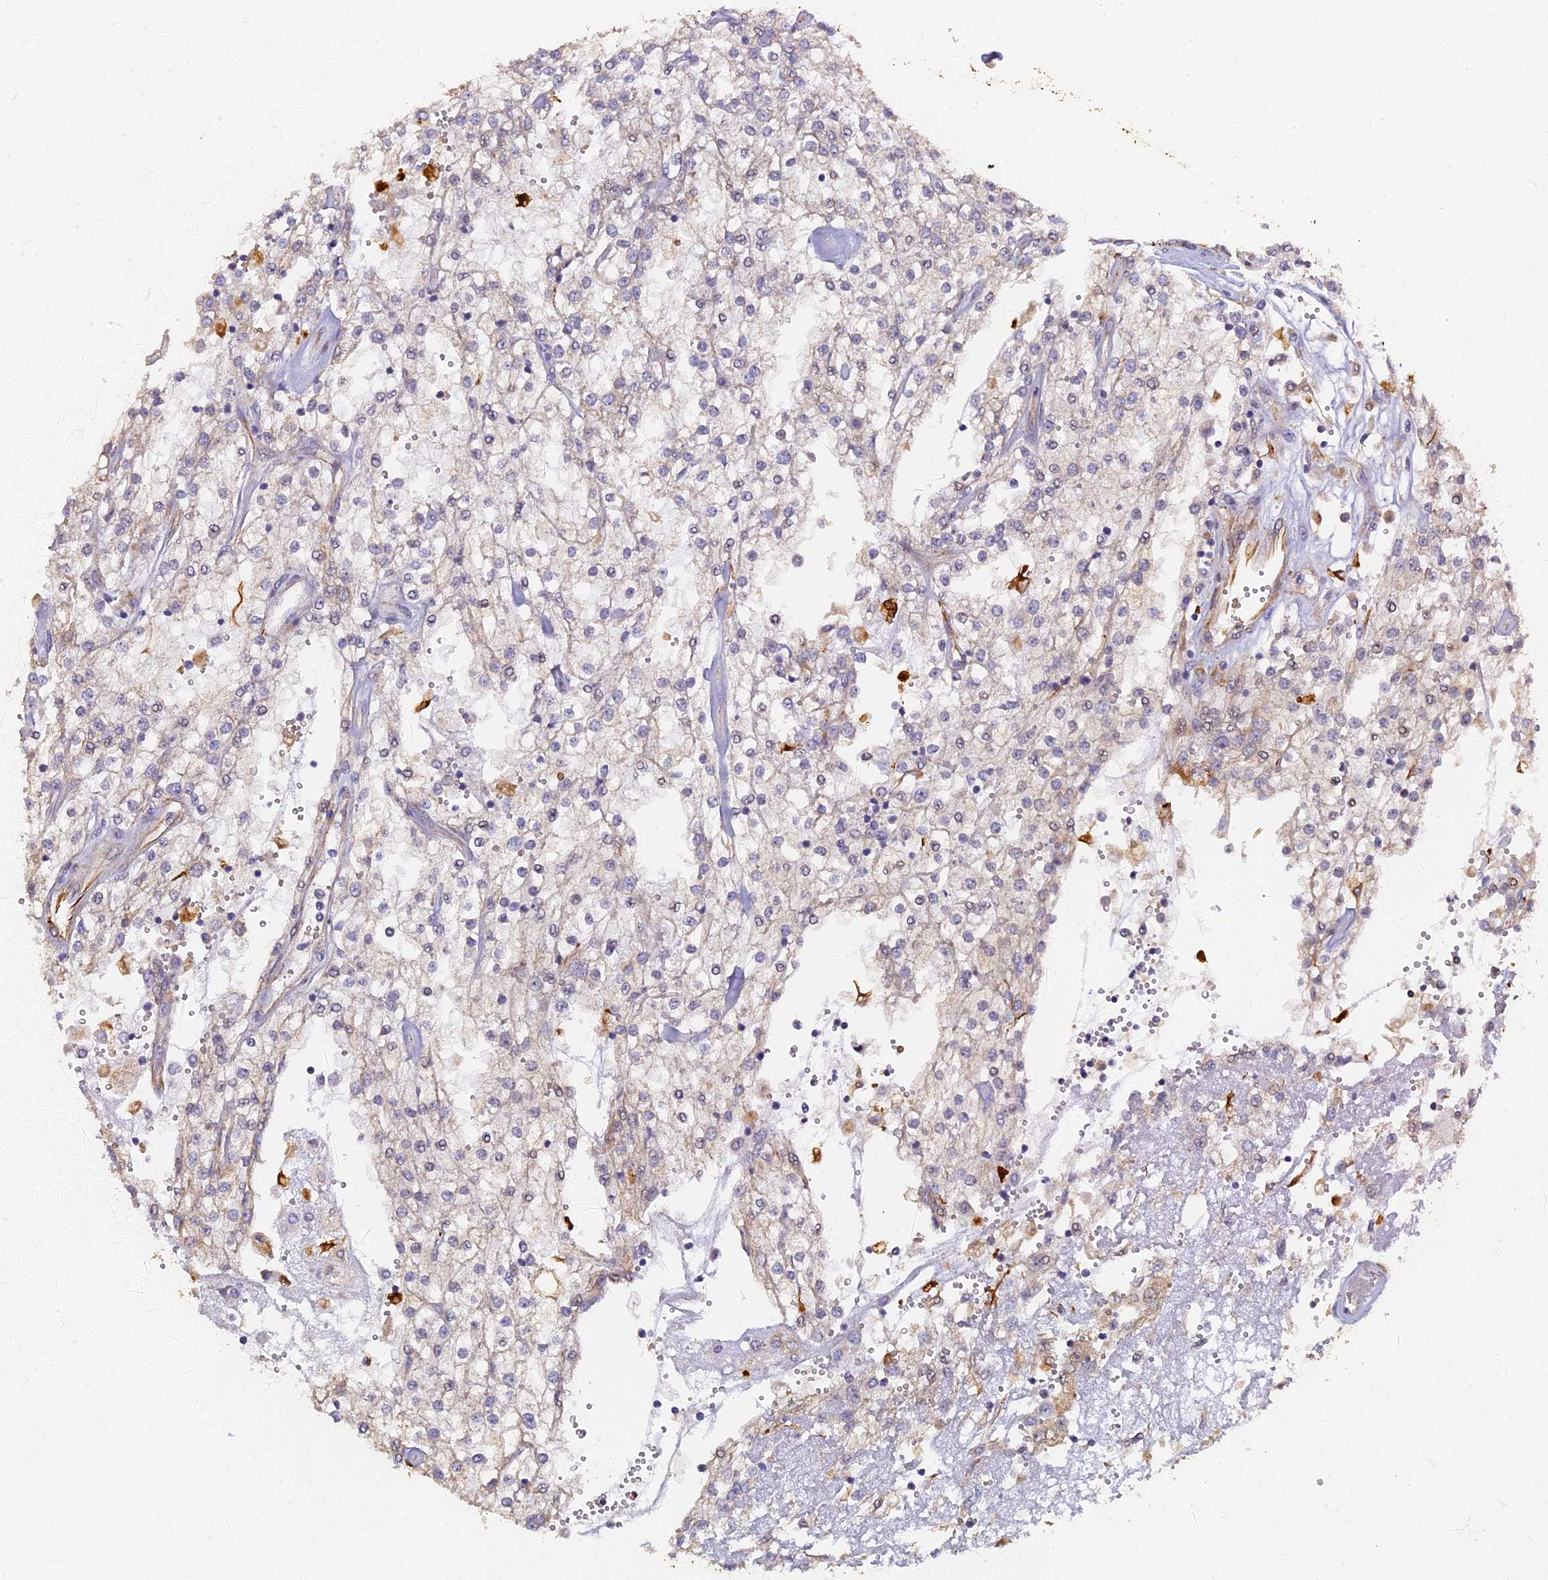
{"staining": {"intensity": "weak", "quantity": "<25%", "location": "cytoplasmic/membranous"}, "tissue": "renal cancer", "cell_type": "Tumor cells", "image_type": "cancer", "snomed": [{"axis": "morphology", "description": "Adenocarcinoma, NOS"}, {"axis": "topography", "description": "Kidney"}], "caption": "An IHC histopathology image of adenocarcinoma (renal) is shown. There is no staining in tumor cells of adenocarcinoma (renal). (Immunohistochemistry, brightfield microscopy, high magnification).", "gene": "LRRC57", "patient": {"sex": "female", "age": 52}}